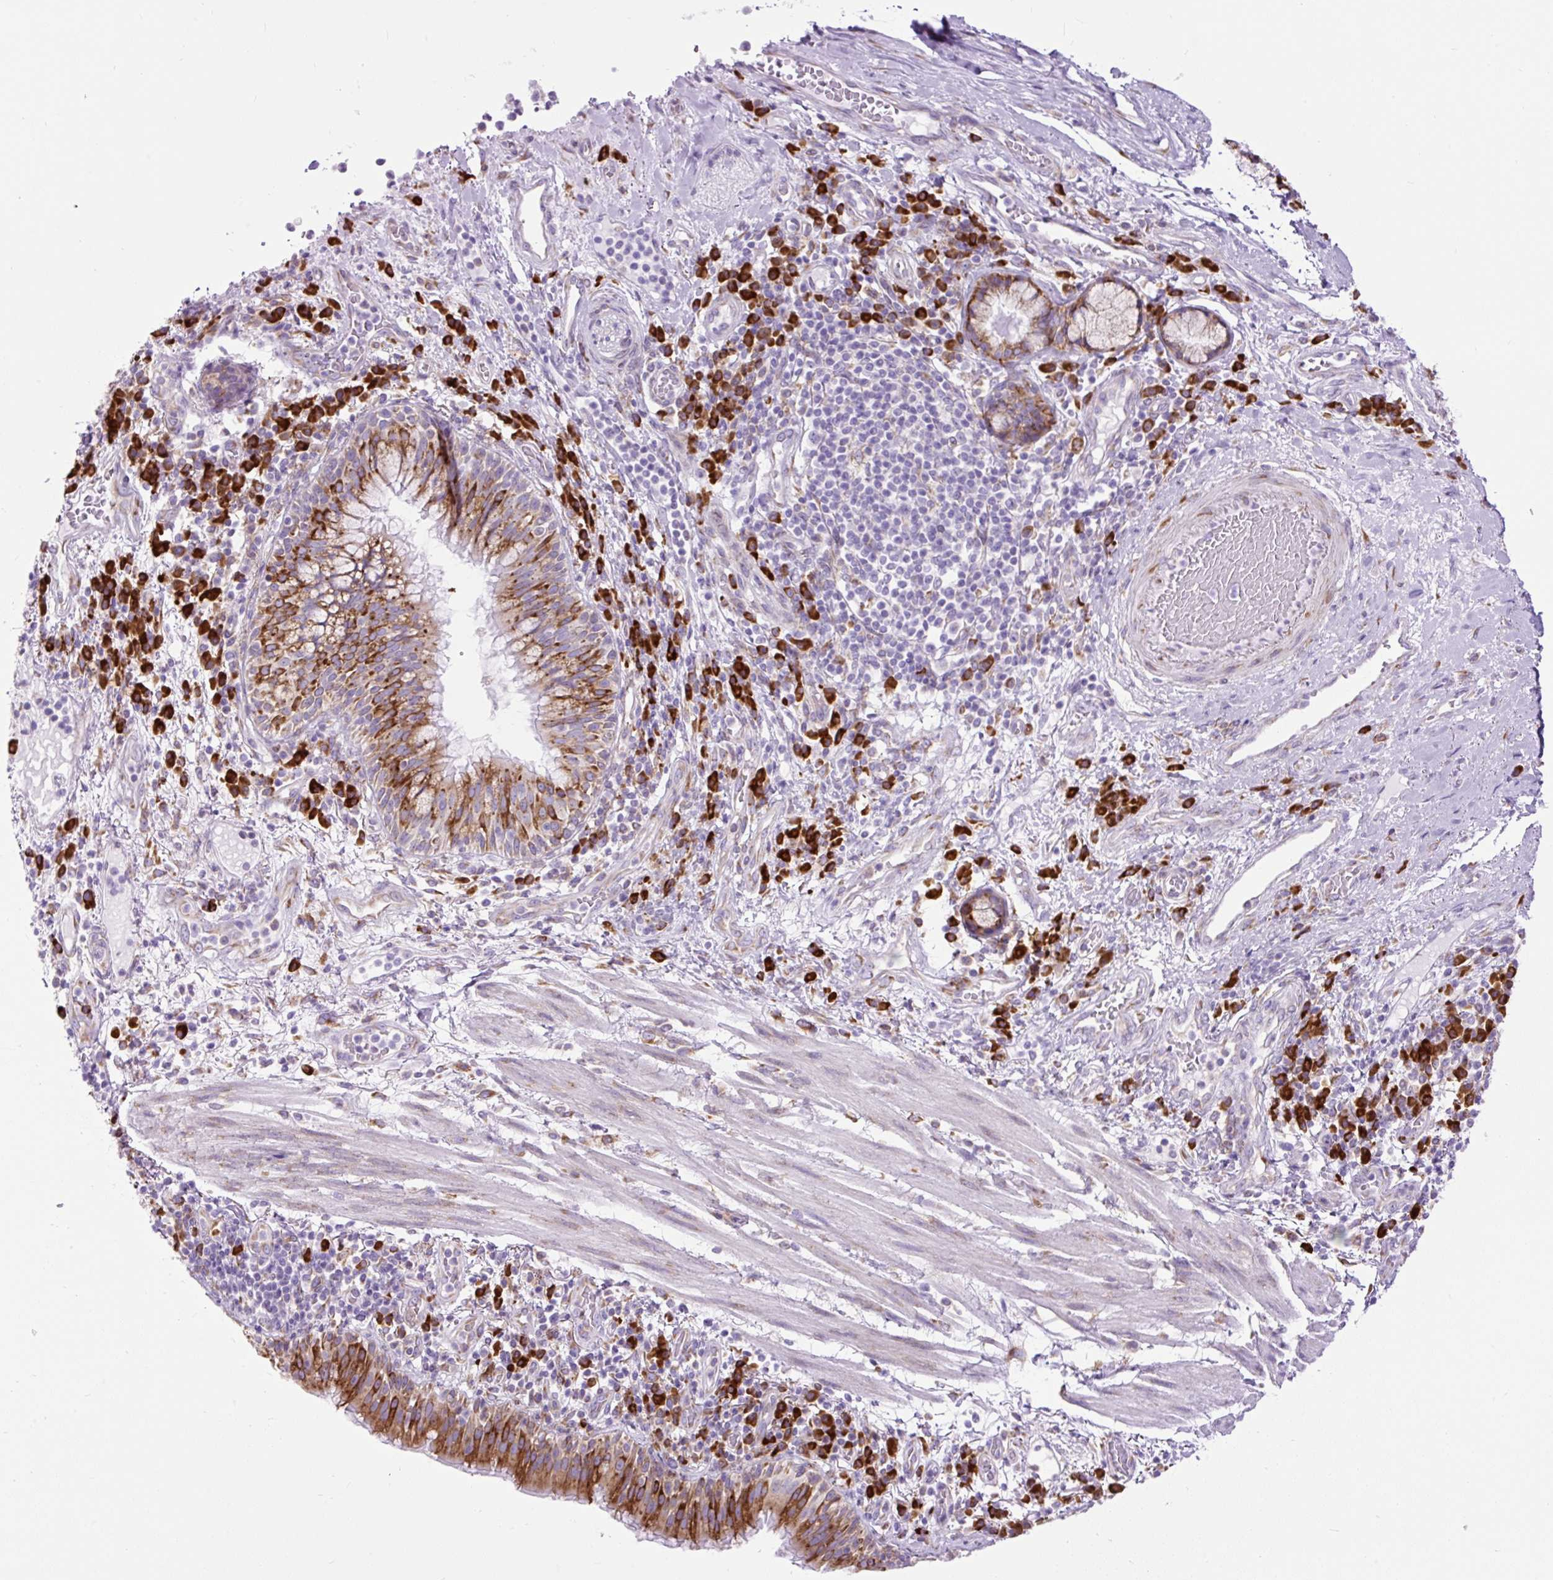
{"staining": {"intensity": "strong", "quantity": ">75%", "location": "cytoplasmic/membranous"}, "tissue": "bronchus", "cell_type": "Respiratory epithelial cells", "image_type": "normal", "snomed": [{"axis": "morphology", "description": "Normal tissue, NOS"}, {"axis": "topography", "description": "Cartilage tissue"}, {"axis": "topography", "description": "Bronchus"}], "caption": "A brown stain highlights strong cytoplasmic/membranous staining of a protein in respiratory epithelial cells of normal human bronchus.", "gene": "DDOST", "patient": {"sex": "male", "age": 56}}